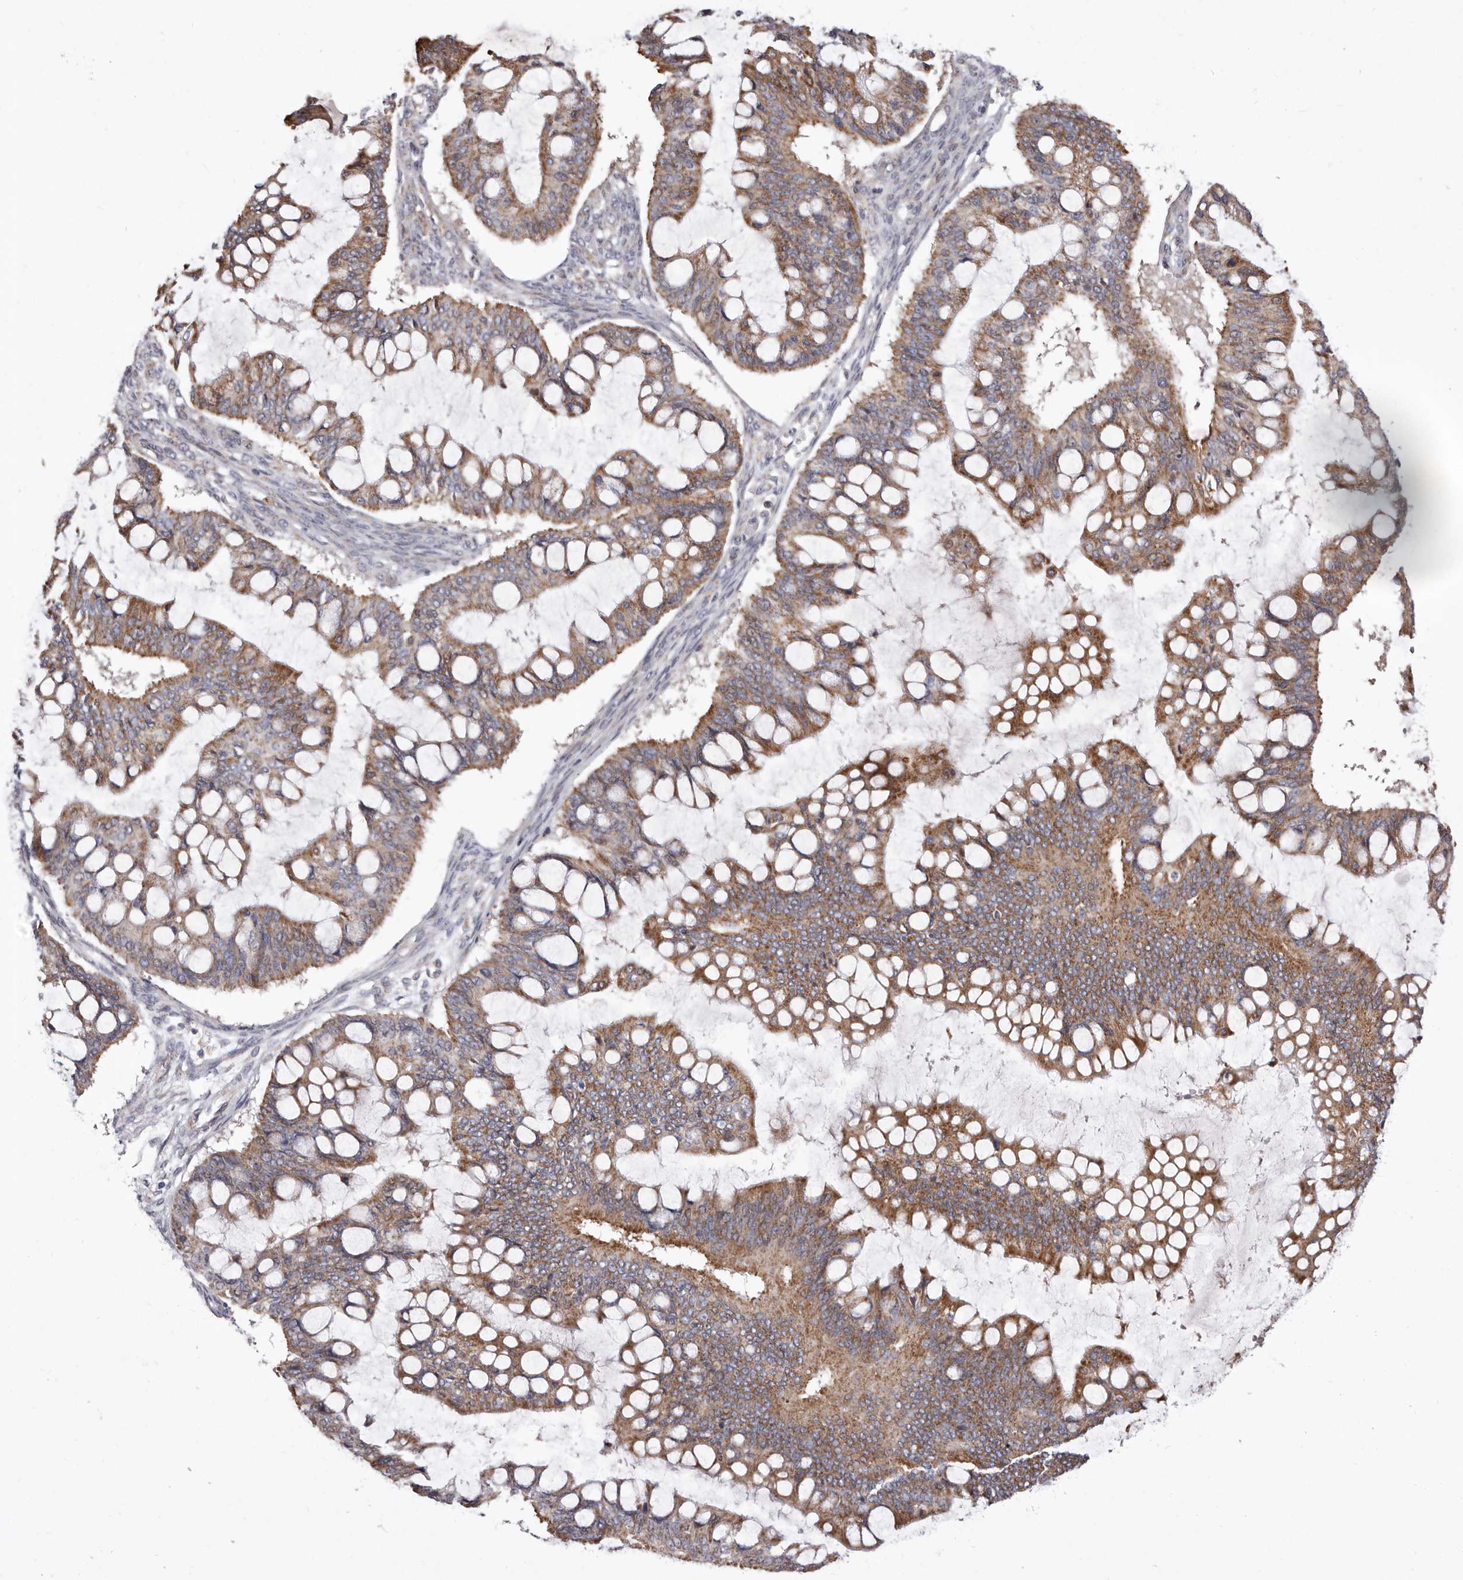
{"staining": {"intensity": "moderate", "quantity": ">75%", "location": "cytoplasmic/membranous"}, "tissue": "ovarian cancer", "cell_type": "Tumor cells", "image_type": "cancer", "snomed": [{"axis": "morphology", "description": "Cystadenocarcinoma, mucinous, NOS"}, {"axis": "topography", "description": "Ovary"}], "caption": "Protein analysis of ovarian cancer (mucinous cystadenocarcinoma) tissue shows moderate cytoplasmic/membranous staining in approximately >75% of tumor cells.", "gene": "NUBPL", "patient": {"sex": "female", "age": 73}}